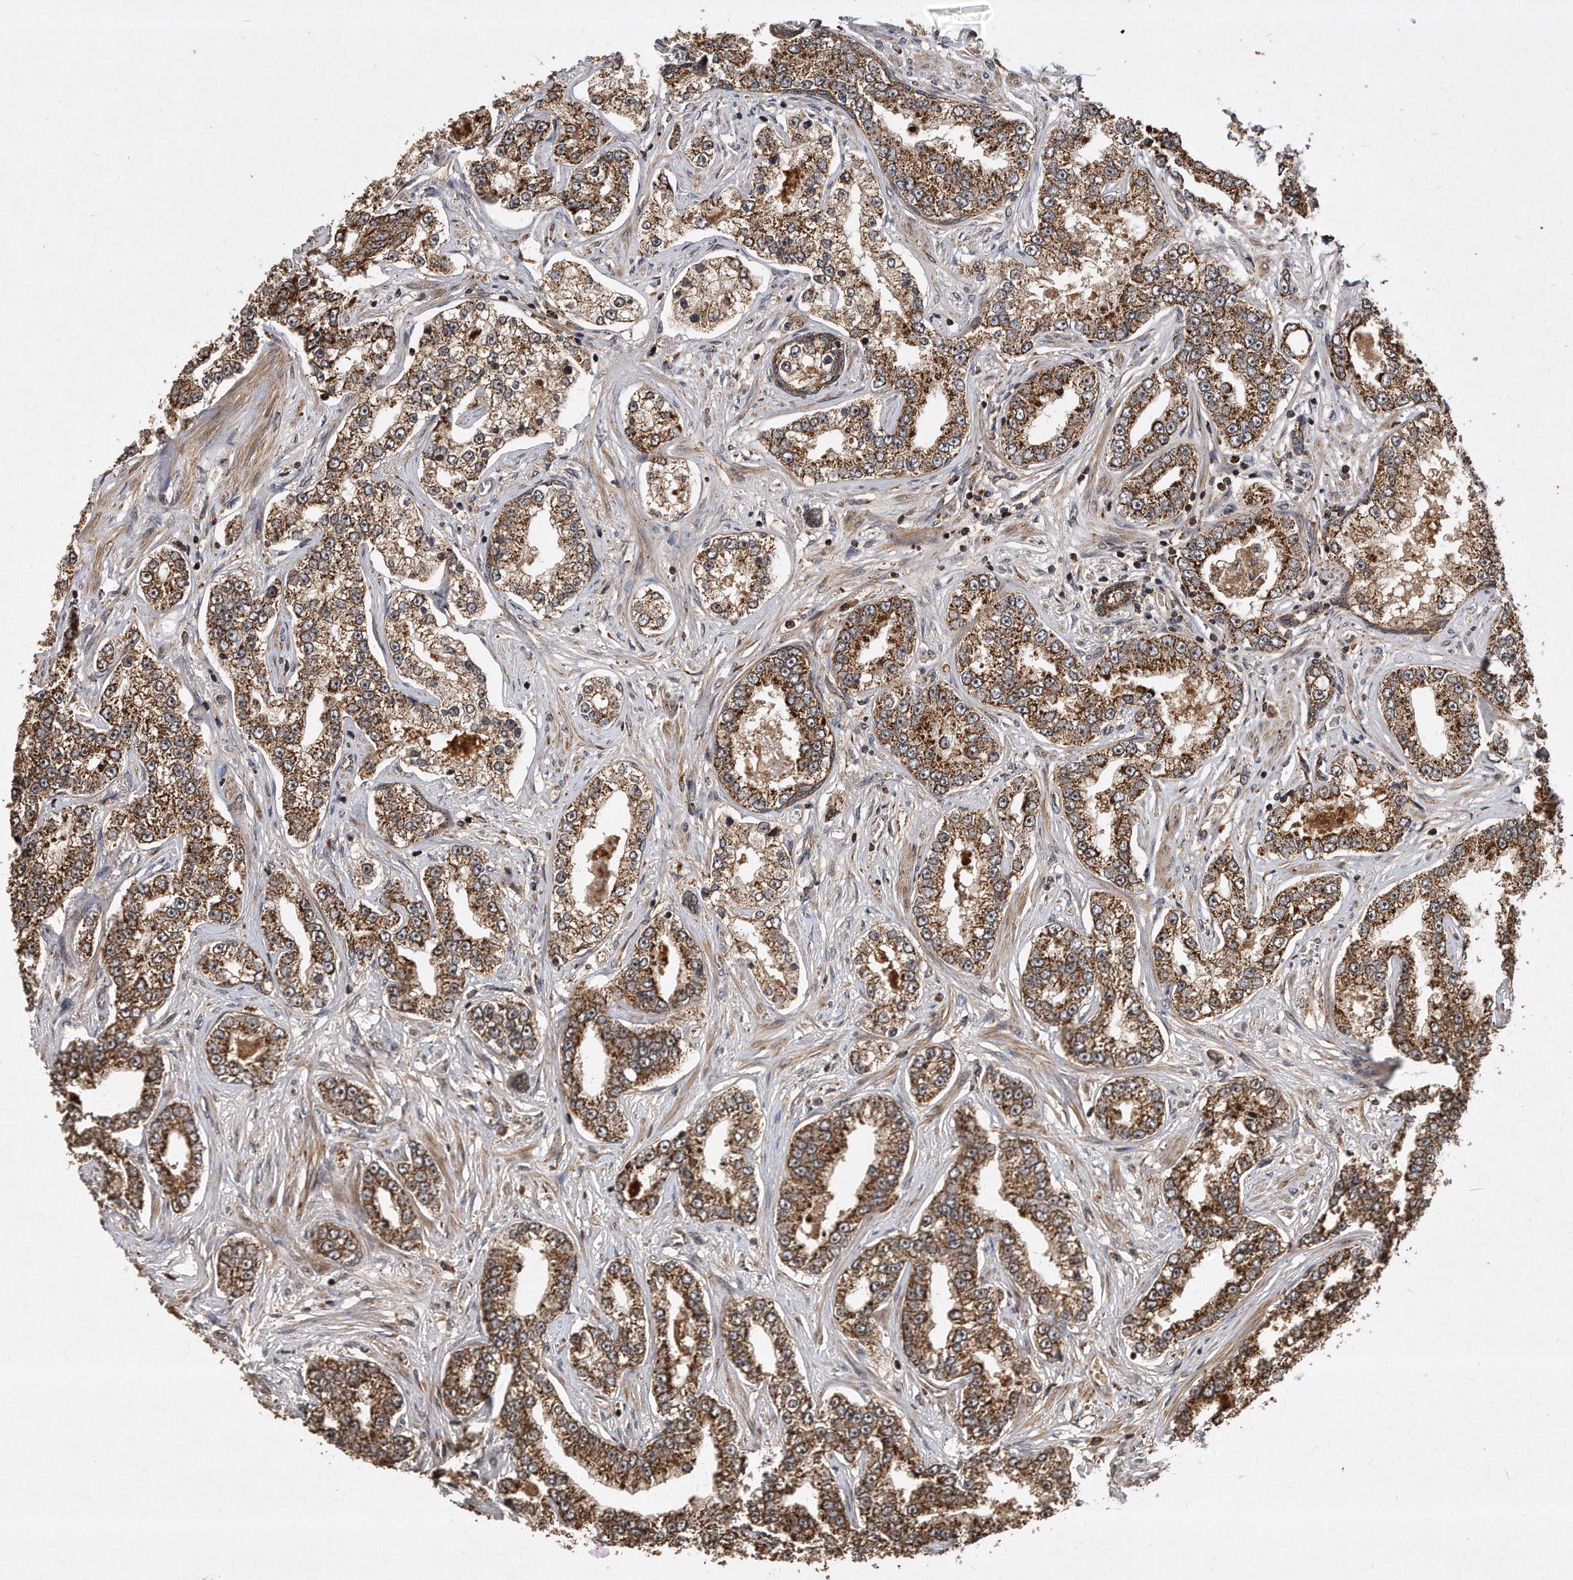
{"staining": {"intensity": "moderate", "quantity": ">75%", "location": "cytoplasmic/membranous"}, "tissue": "prostate cancer", "cell_type": "Tumor cells", "image_type": "cancer", "snomed": [{"axis": "morphology", "description": "Normal tissue, NOS"}, {"axis": "morphology", "description": "Adenocarcinoma, High grade"}, {"axis": "topography", "description": "Prostate"}], "caption": "The immunohistochemical stain labels moderate cytoplasmic/membranous expression in tumor cells of prostate cancer tissue.", "gene": "PPP5C", "patient": {"sex": "male", "age": 83}}